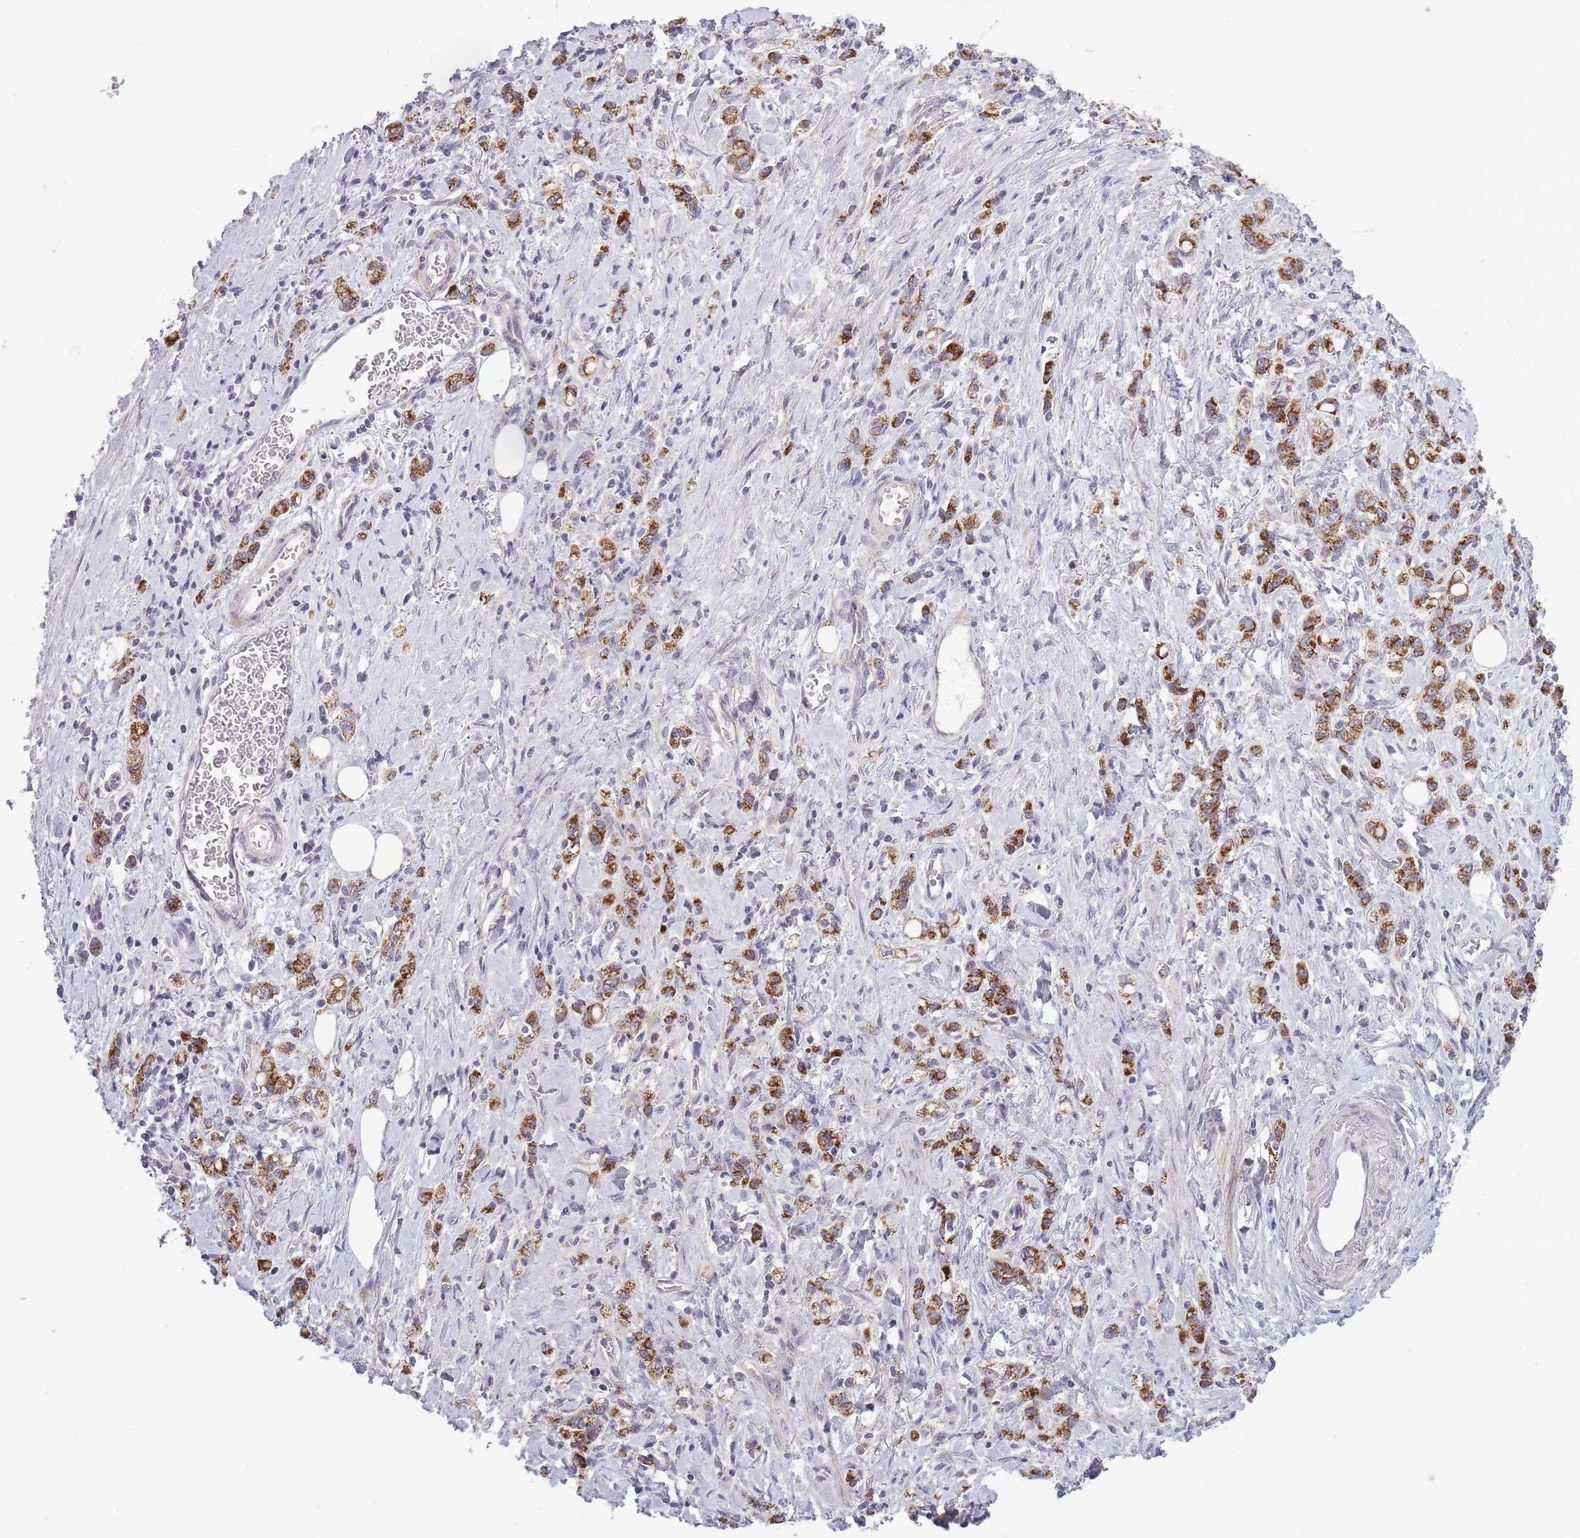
{"staining": {"intensity": "strong", "quantity": ">75%", "location": "cytoplasmic/membranous"}, "tissue": "stomach cancer", "cell_type": "Tumor cells", "image_type": "cancer", "snomed": [{"axis": "morphology", "description": "Adenocarcinoma, NOS"}, {"axis": "topography", "description": "Stomach"}], "caption": "The histopathology image reveals a brown stain indicating the presence of a protein in the cytoplasmic/membranous of tumor cells in stomach cancer (adenocarcinoma). (DAB (3,3'-diaminobenzidine) IHC, brown staining for protein, blue staining for nuclei).", "gene": "ZBTB24", "patient": {"sex": "male", "age": 77}}